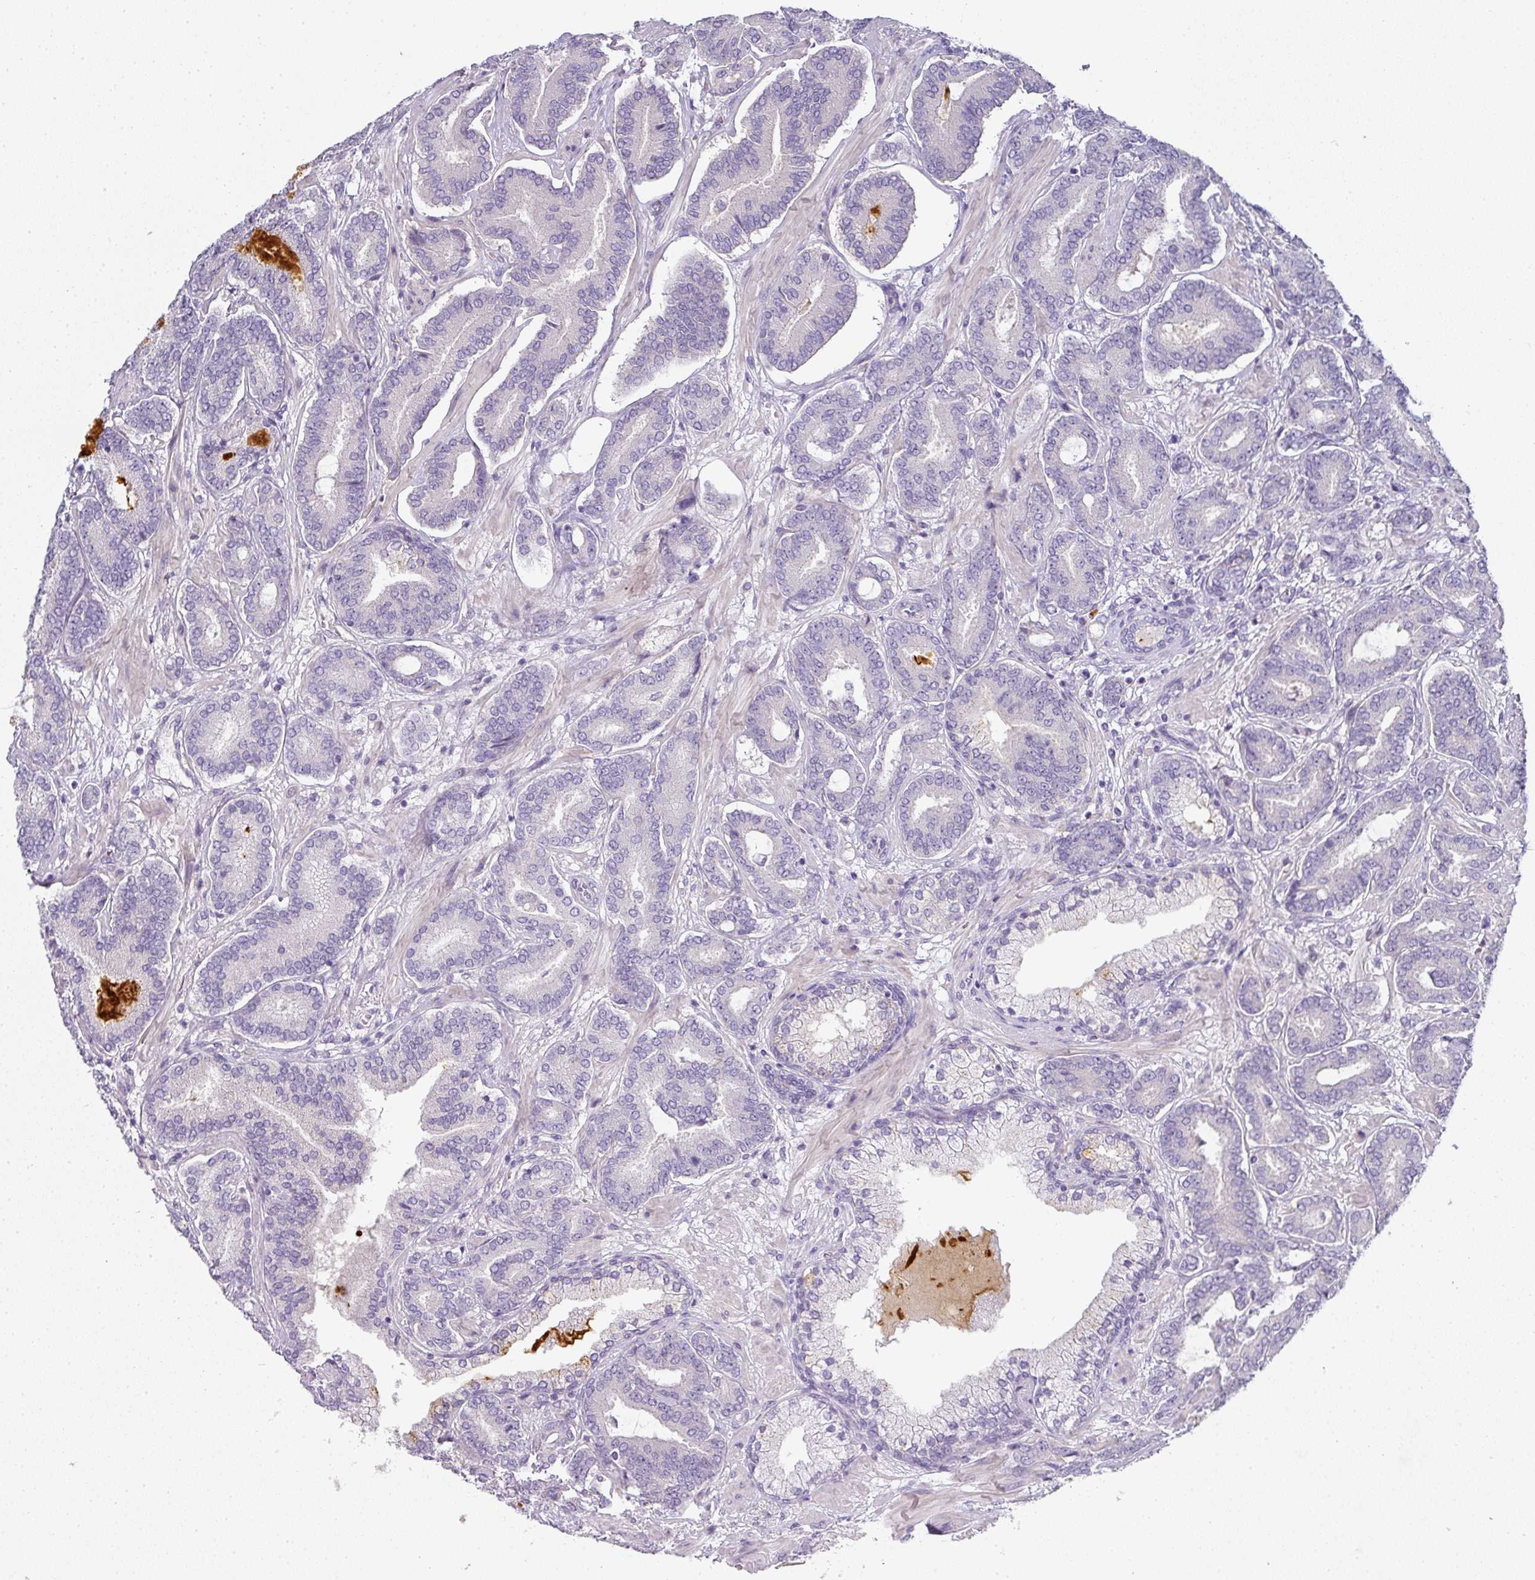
{"staining": {"intensity": "negative", "quantity": "none", "location": "none"}, "tissue": "prostate cancer", "cell_type": "Tumor cells", "image_type": "cancer", "snomed": [{"axis": "morphology", "description": "Adenocarcinoma, Low grade"}, {"axis": "topography", "description": "Prostate and seminal vesicle, NOS"}], "caption": "Protein analysis of prostate low-grade adenocarcinoma reveals no significant staining in tumor cells. (DAB (3,3'-diaminobenzidine) immunohistochemistry (IHC) visualized using brightfield microscopy, high magnification).", "gene": "HHEX", "patient": {"sex": "male", "age": 61}}